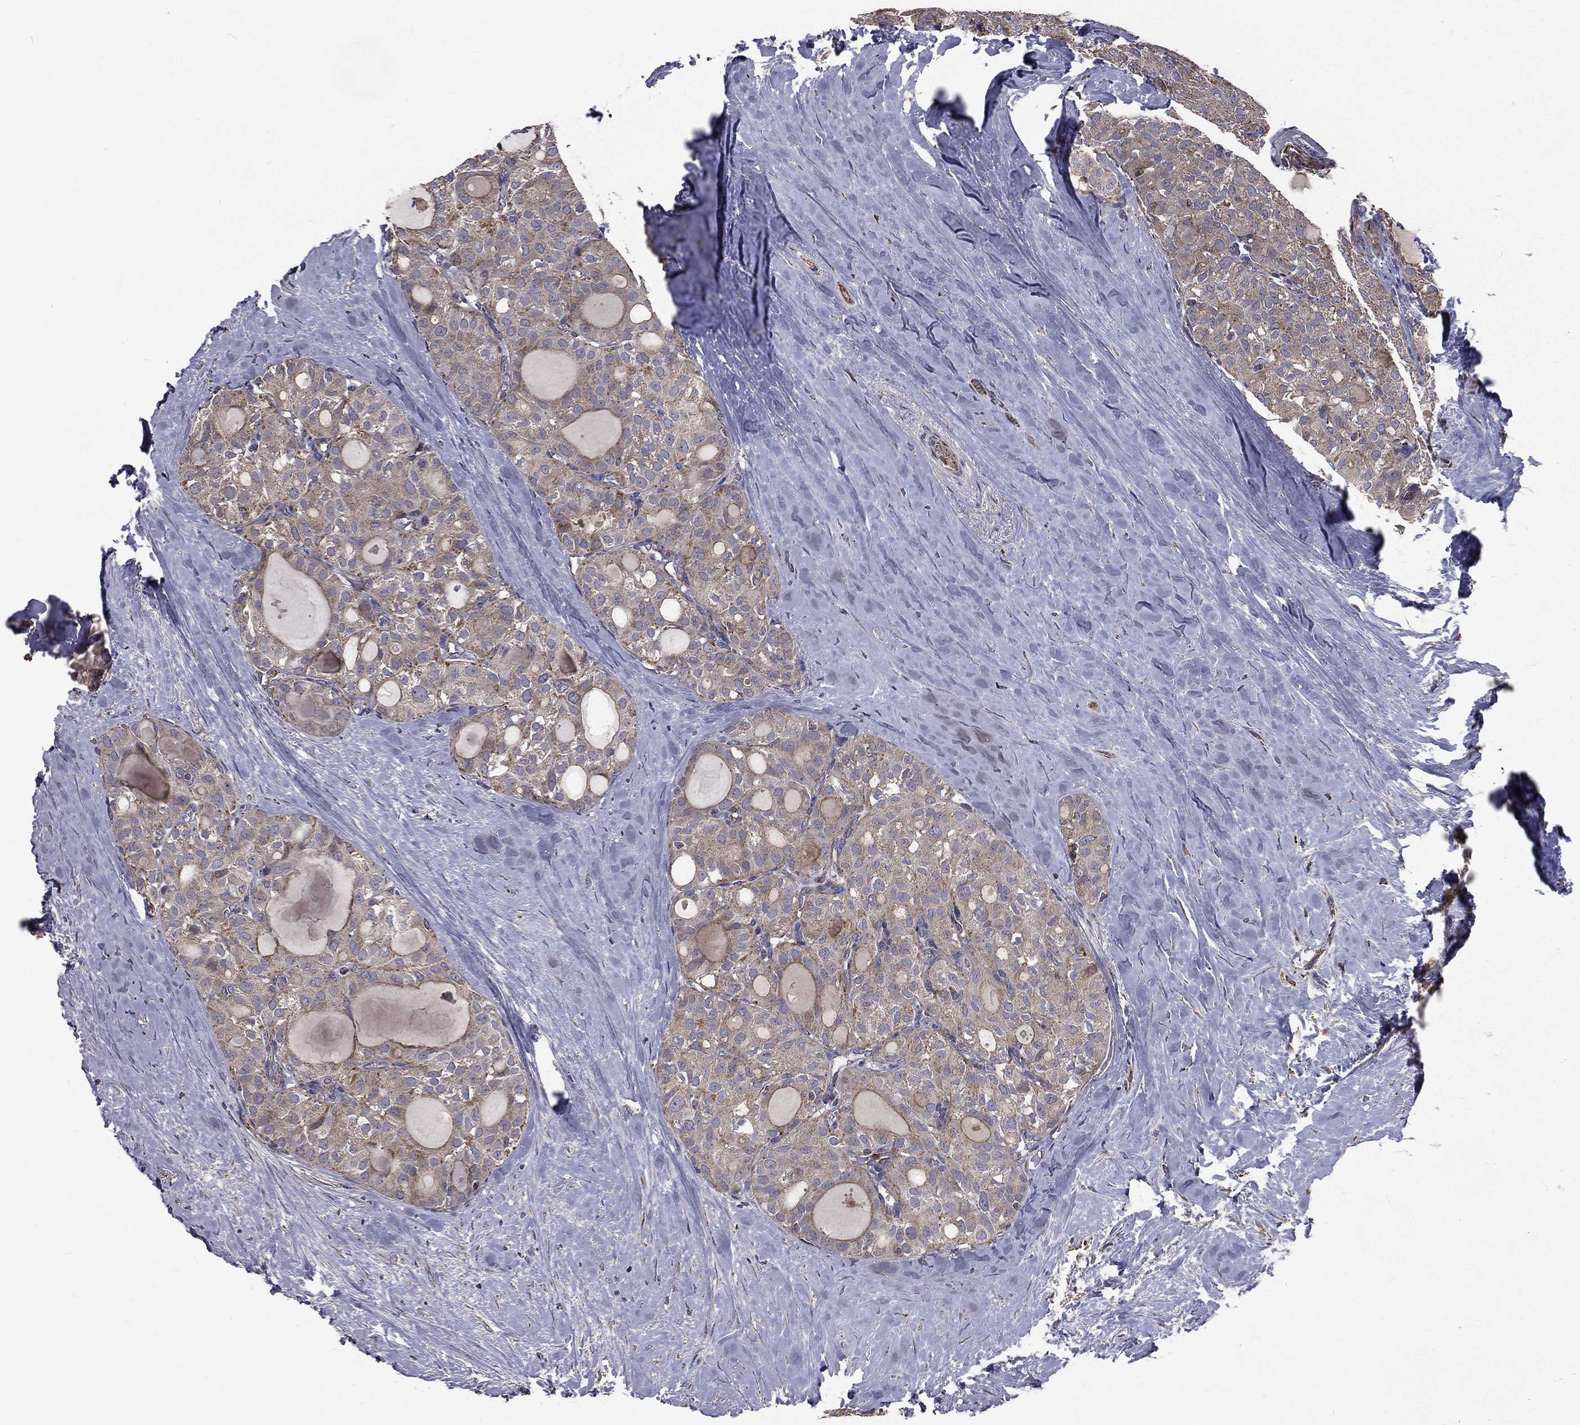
{"staining": {"intensity": "weak", "quantity": "25%-75%", "location": "cytoplasmic/membranous"}, "tissue": "thyroid cancer", "cell_type": "Tumor cells", "image_type": "cancer", "snomed": [{"axis": "morphology", "description": "Follicular adenoma carcinoma, NOS"}, {"axis": "topography", "description": "Thyroid gland"}], "caption": "Human follicular adenoma carcinoma (thyroid) stained with a protein marker reveals weak staining in tumor cells.", "gene": "GPD1", "patient": {"sex": "male", "age": 75}}